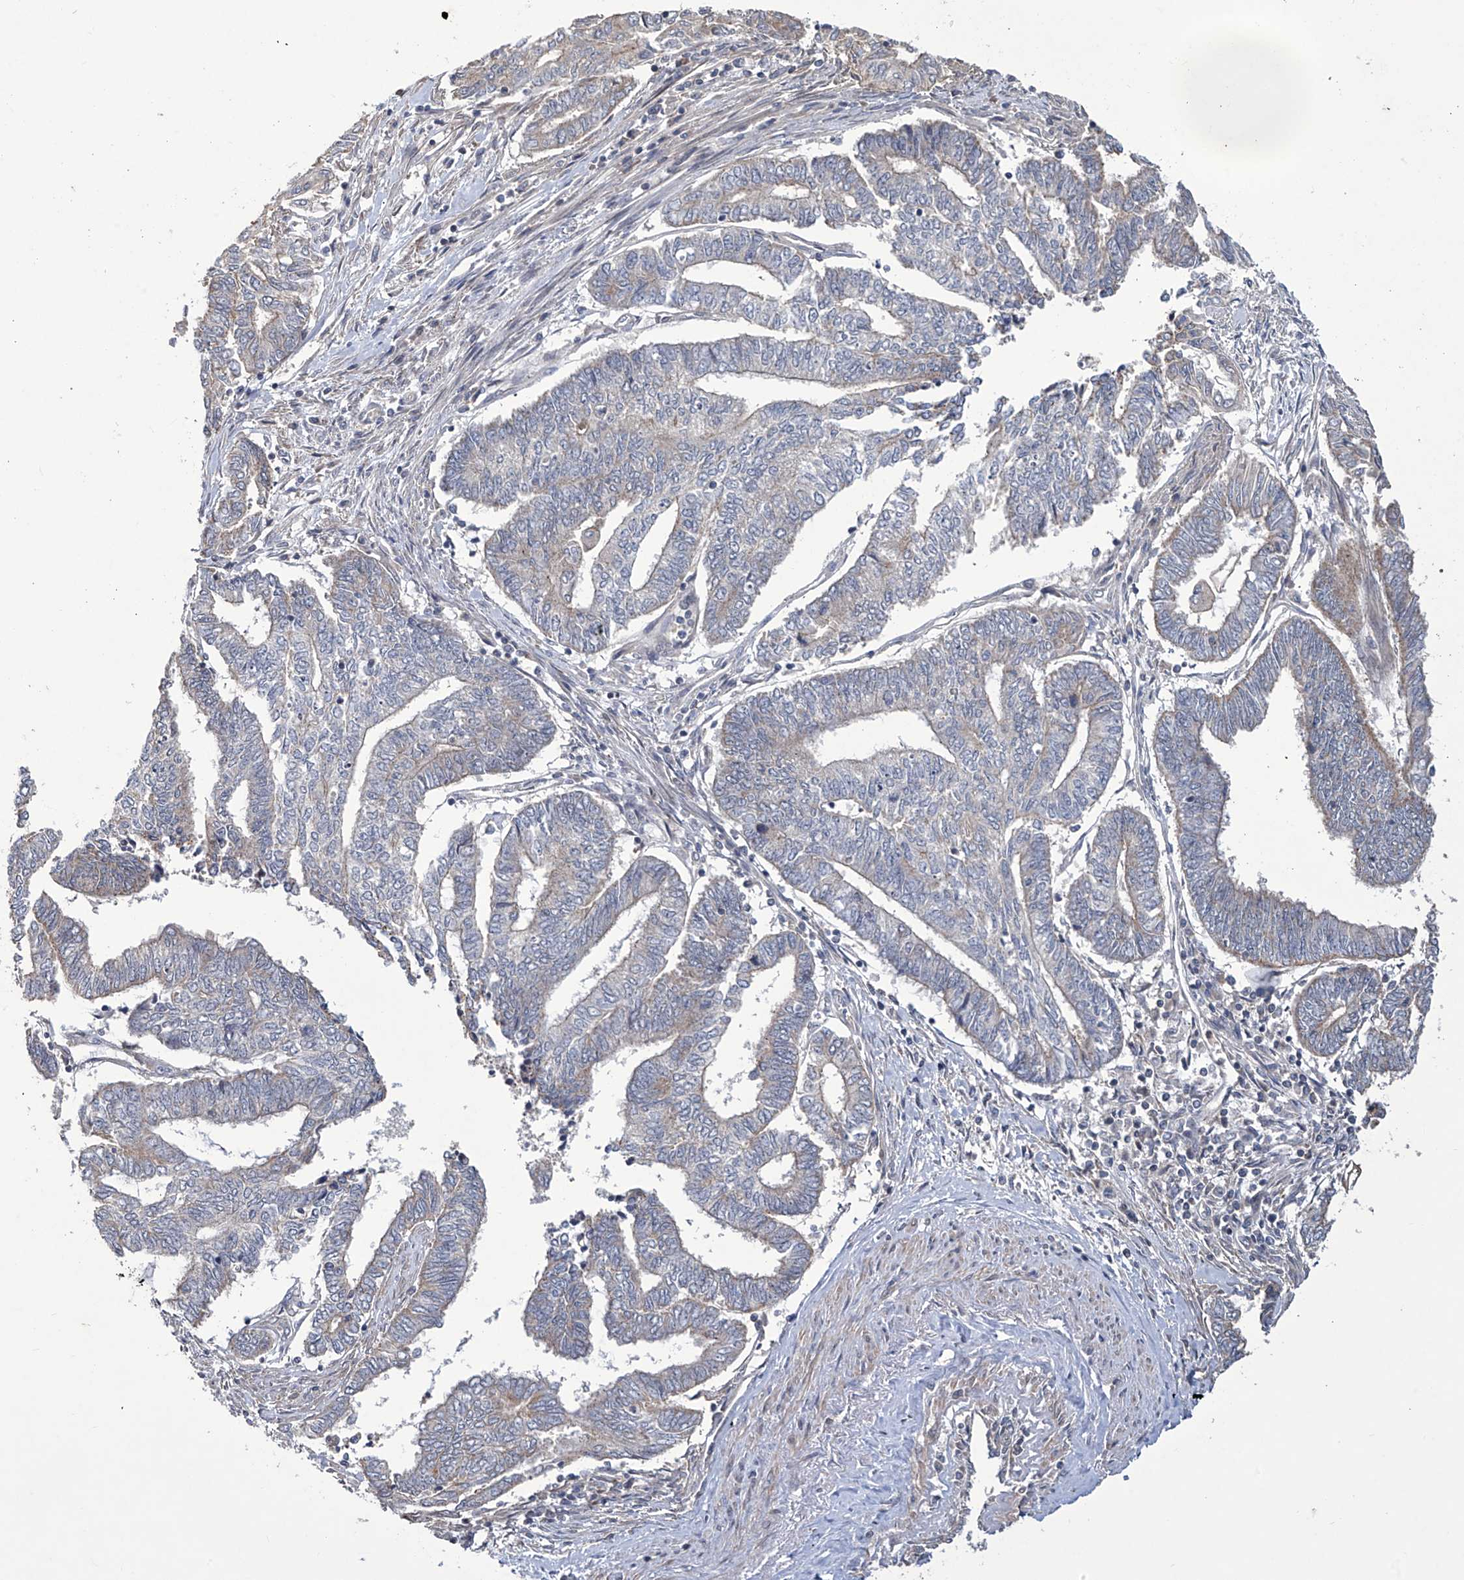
{"staining": {"intensity": "negative", "quantity": "none", "location": "none"}, "tissue": "endometrial cancer", "cell_type": "Tumor cells", "image_type": "cancer", "snomed": [{"axis": "morphology", "description": "Adenocarcinoma, NOS"}, {"axis": "topography", "description": "Uterus"}, {"axis": "topography", "description": "Endometrium"}], "caption": "A high-resolution histopathology image shows immunohistochemistry (IHC) staining of adenocarcinoma (endometrial), which reveals no significant expression in tumor cells. (DAB IHC, high magnification).", "gene": "TRIM60", "patient": {"sex": "female", "age": 70}}